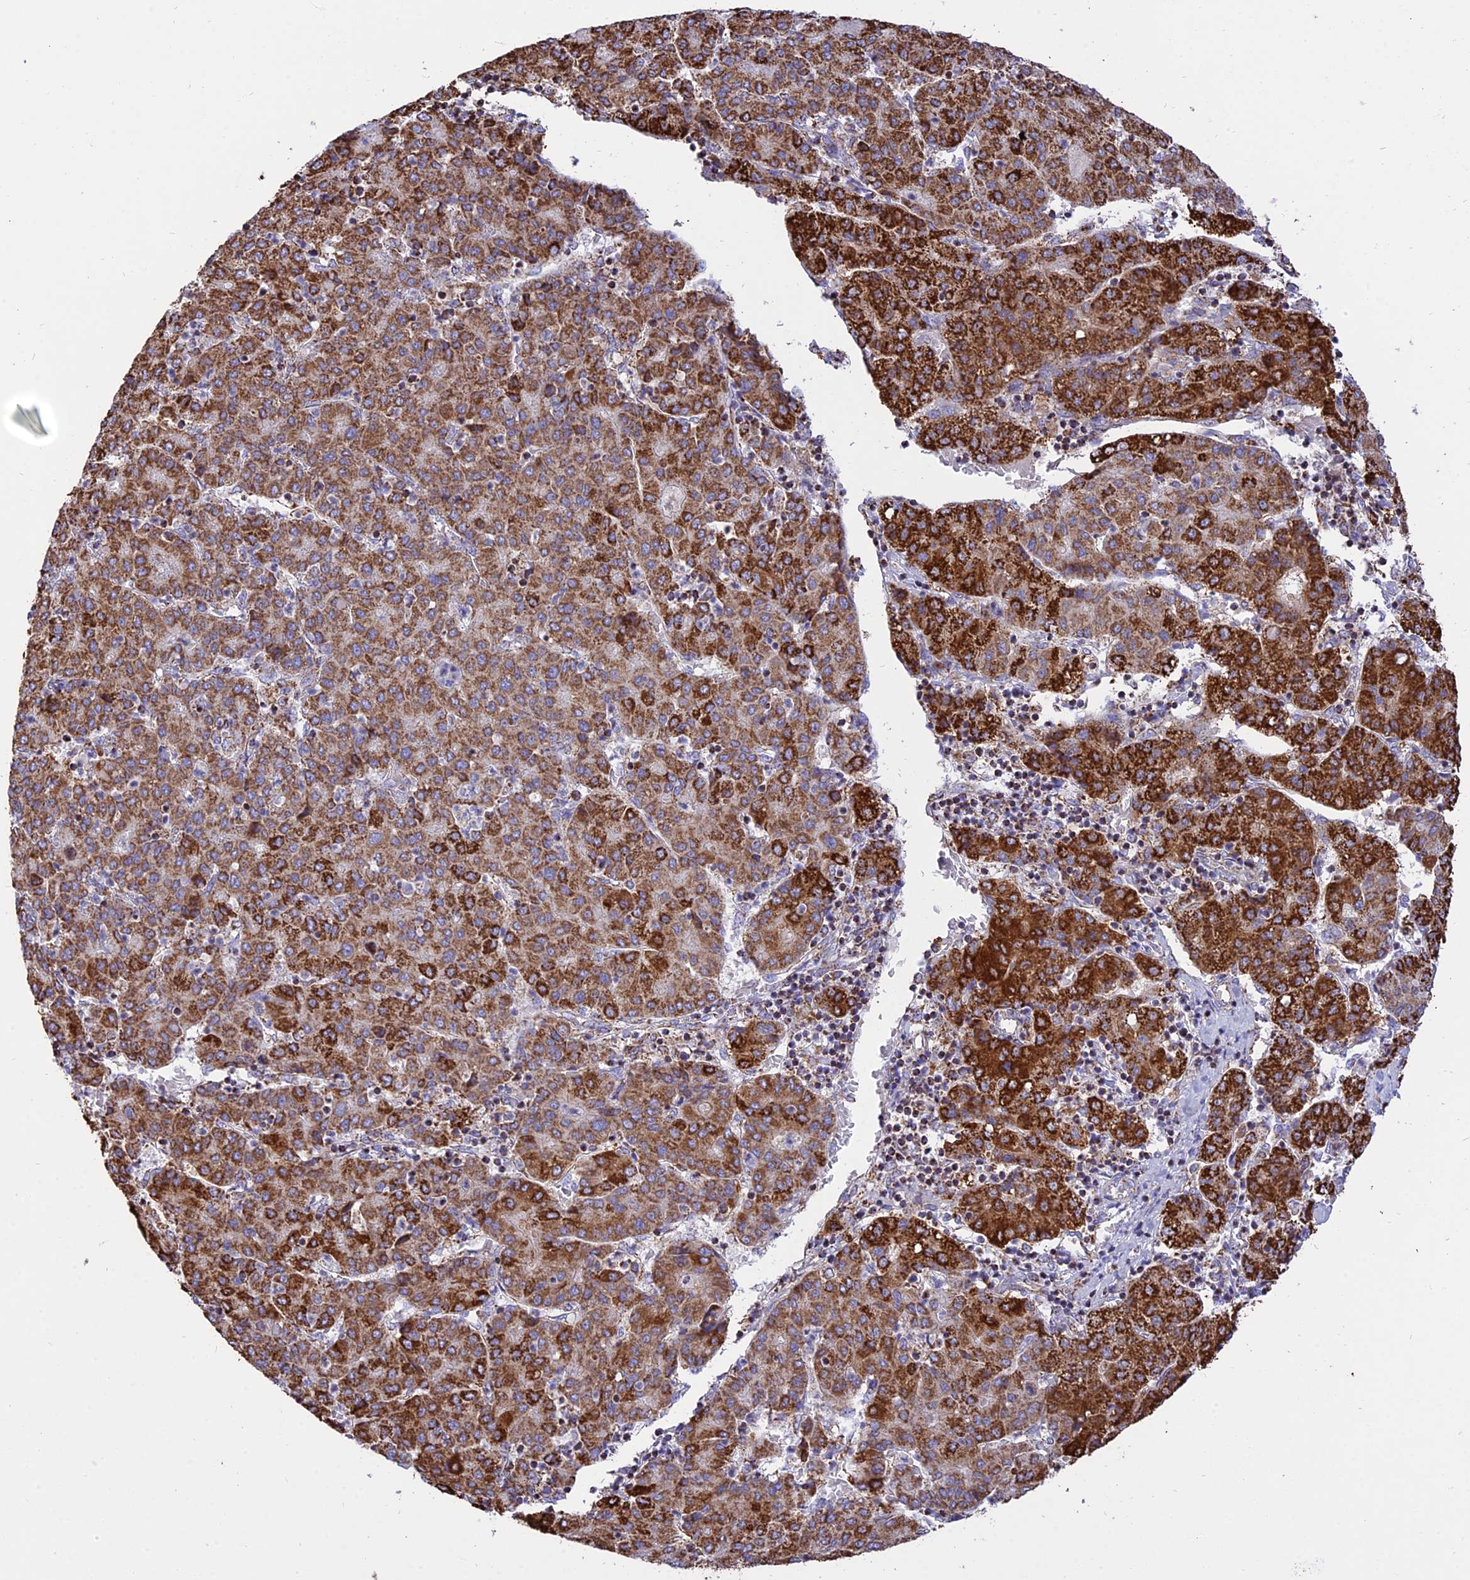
{"staining": {"intensity": "strong", "quantity": "25%-75%", "location": "cytoplasmic/membranous"}, "tissue": "liver cancer", "cell_type": "Tumor cells", "image_type": "cancer", "snomed": [{"axis": "morphology", "description": "Carcinoma, Hepatocellular, NOS"}, {"axis": "topography", "description": "Liver"}], "caption": "The immunohistochemical stain highlights strong cytoplasmic/membranous expression in tumor cells of liver cancer (hepatocellular carcinoma) tissue.", "gene": "TTC4", "patient": {"sex": "male", "age": 65}}